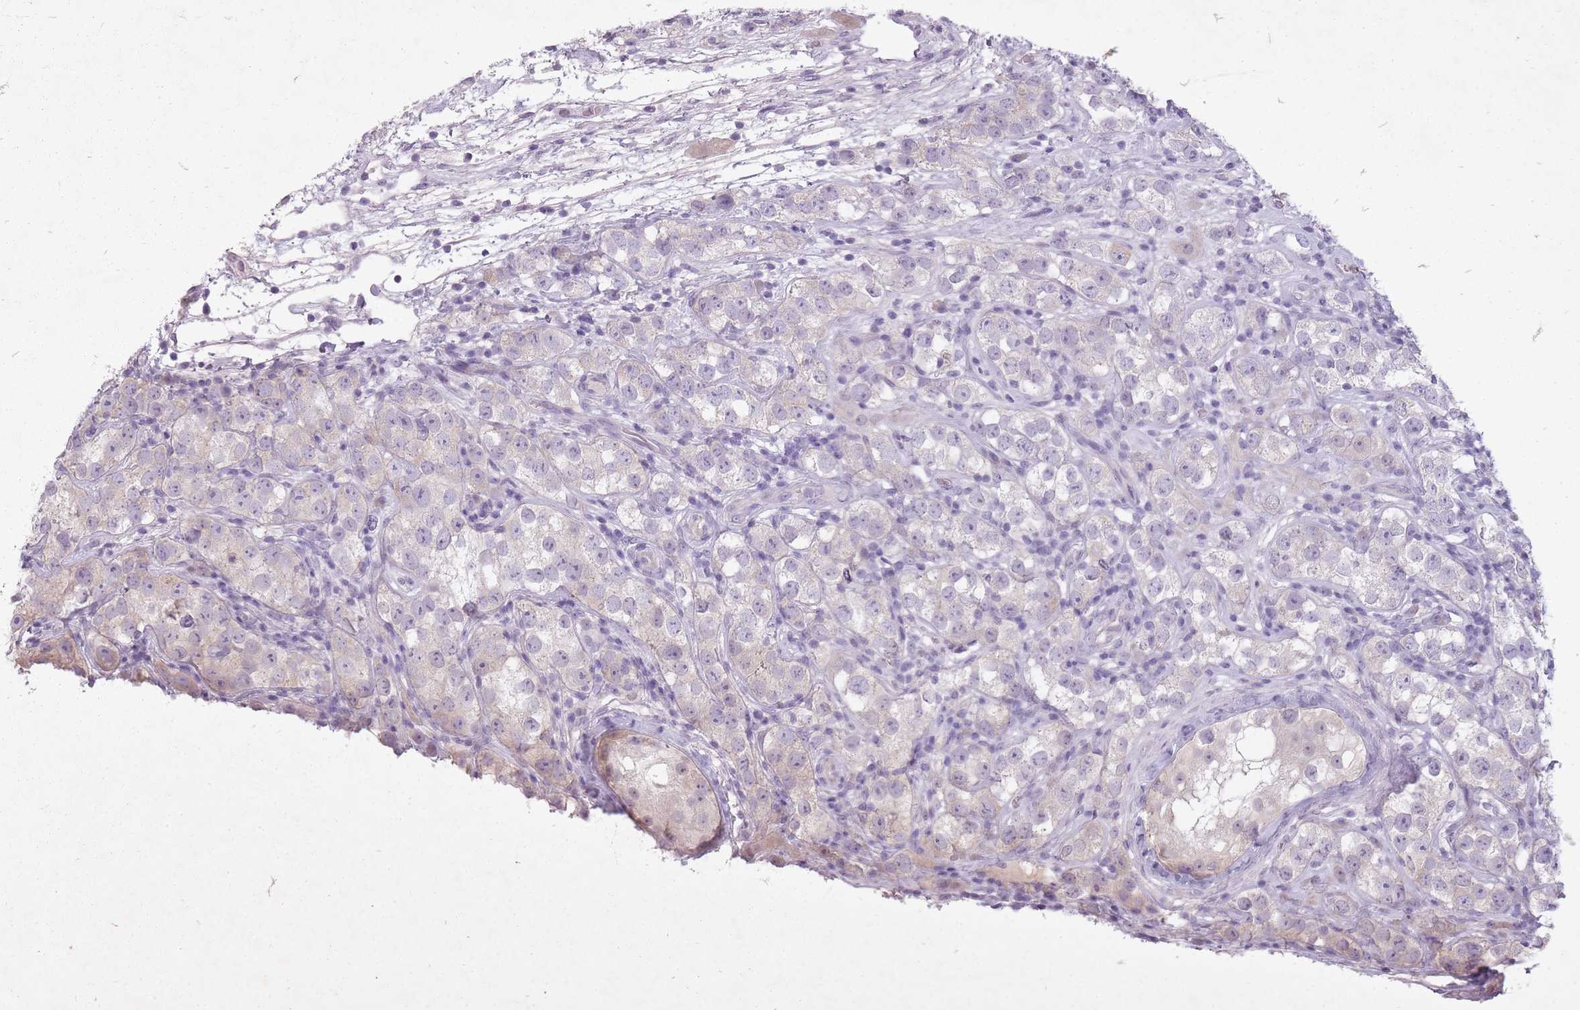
{"staining": {"intensity": "negative", "quantity": "none", "location": "none"}, "tissue": "testis cancer", "cell_type": "Tumor cells", "image_type": "cancer", "snomed": [{"axis": "morphology", "description": "Seminoma, NOS"}, {"axis": "topography", "description": "Testis"}], "caption": "This is an immunohistochemistry (IHC) photomicrograph of testis cancer. There is no positivity in tumor cells.", "gene": "FAM43B", "patient": {"sex": "male", "age": 28}}